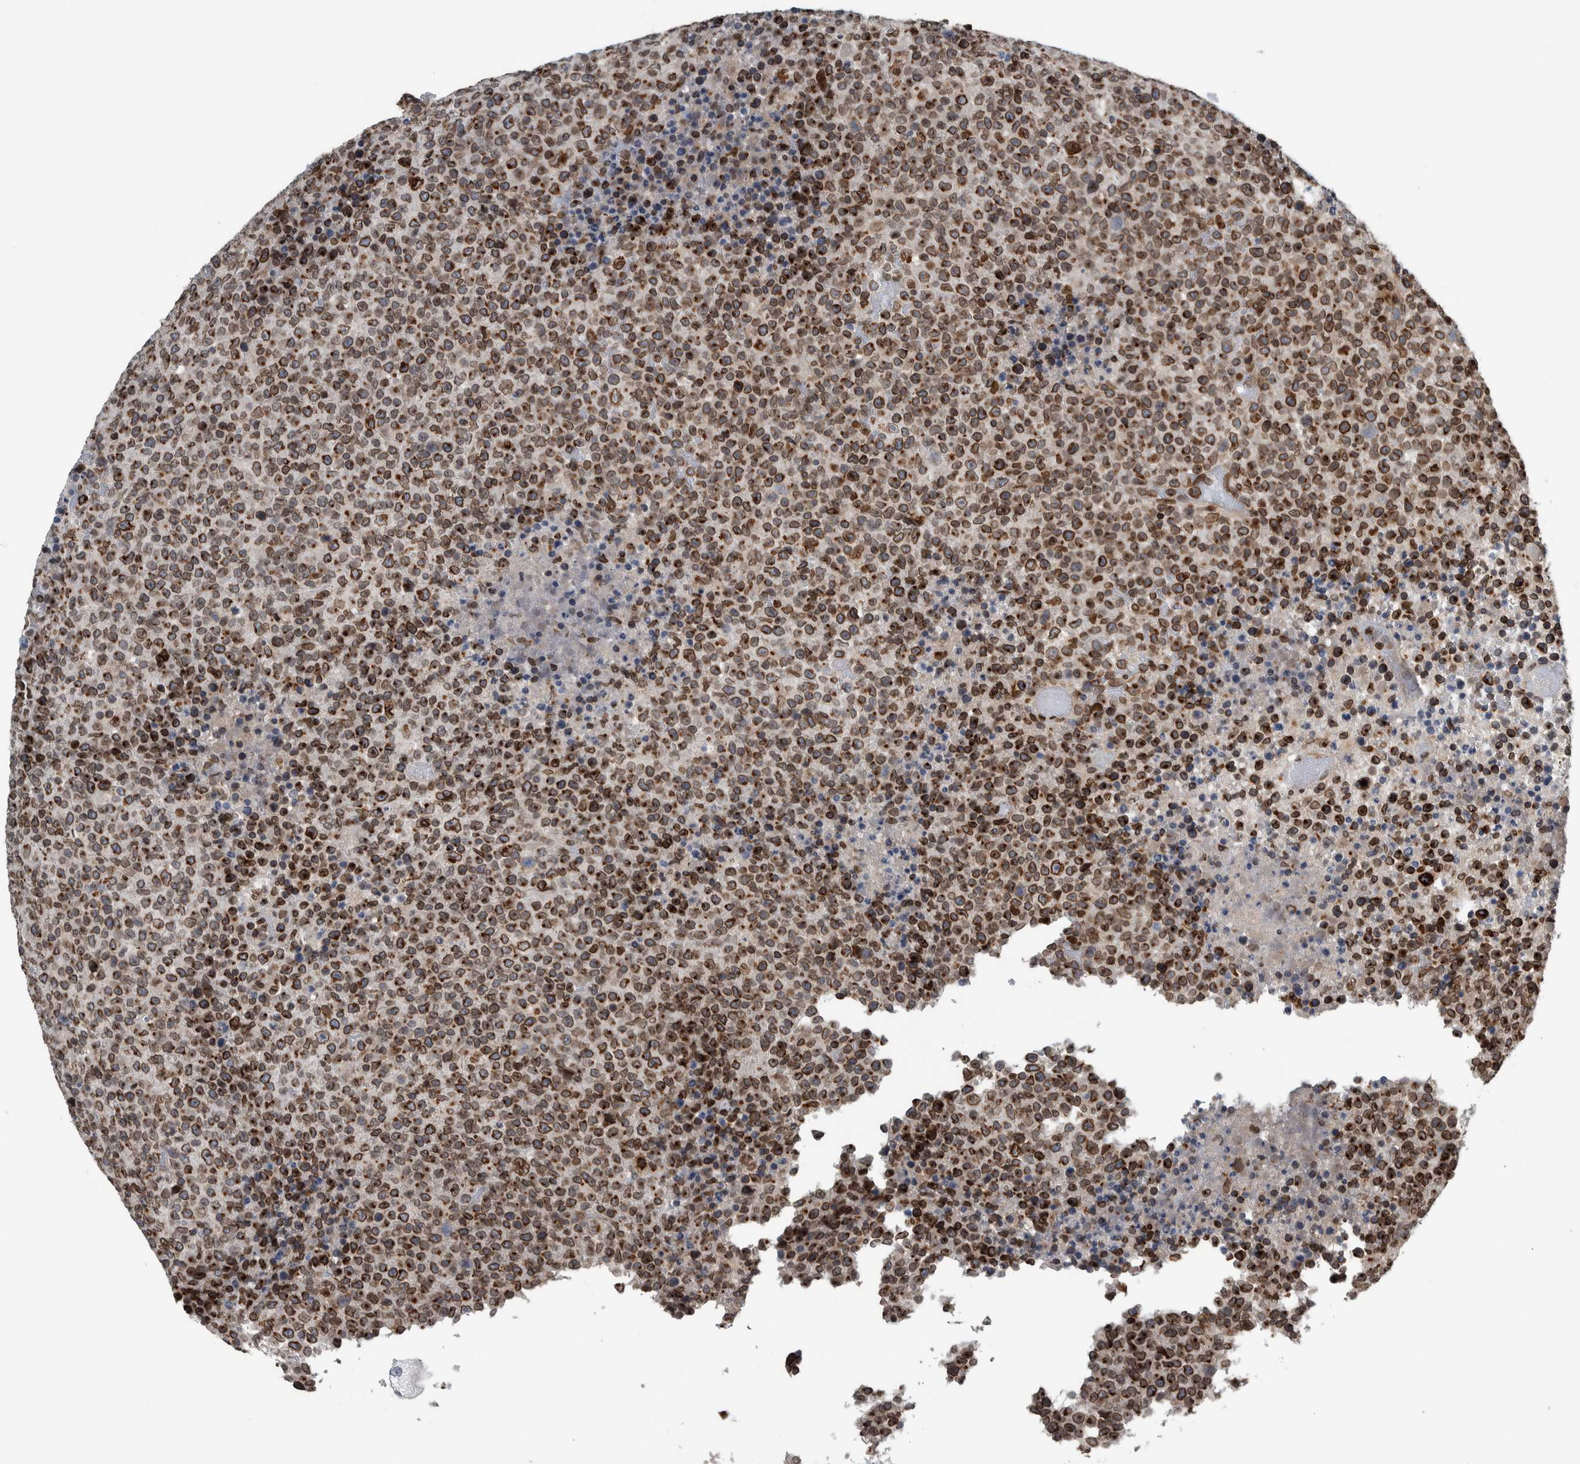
{"staining": {"intensity": "moderate", "quantity": ">75%", "location": "cytoplasmic/membranous,nuclear"}, "tissue": "lymphoma", "cell_type": "Tumor cells", "image_type": "cancer", "snomed": [{"axis": "morphology", "description": "Malignant lymphoma, non-Hodgkin's type, High grade"}, {"axis": "topography", "description": "Lymph node"}], "caption": "High-power microscopy captured an IHC histopathology image of malignant lymphoma, non-Hodgkin's type (high-grade), revealing moderate cytoplasmic/membranous and nuclear staining in approximately >75% of tumor cells.", "gene": "FAM135B", "patient": {"sex": "male", "age": 13}}